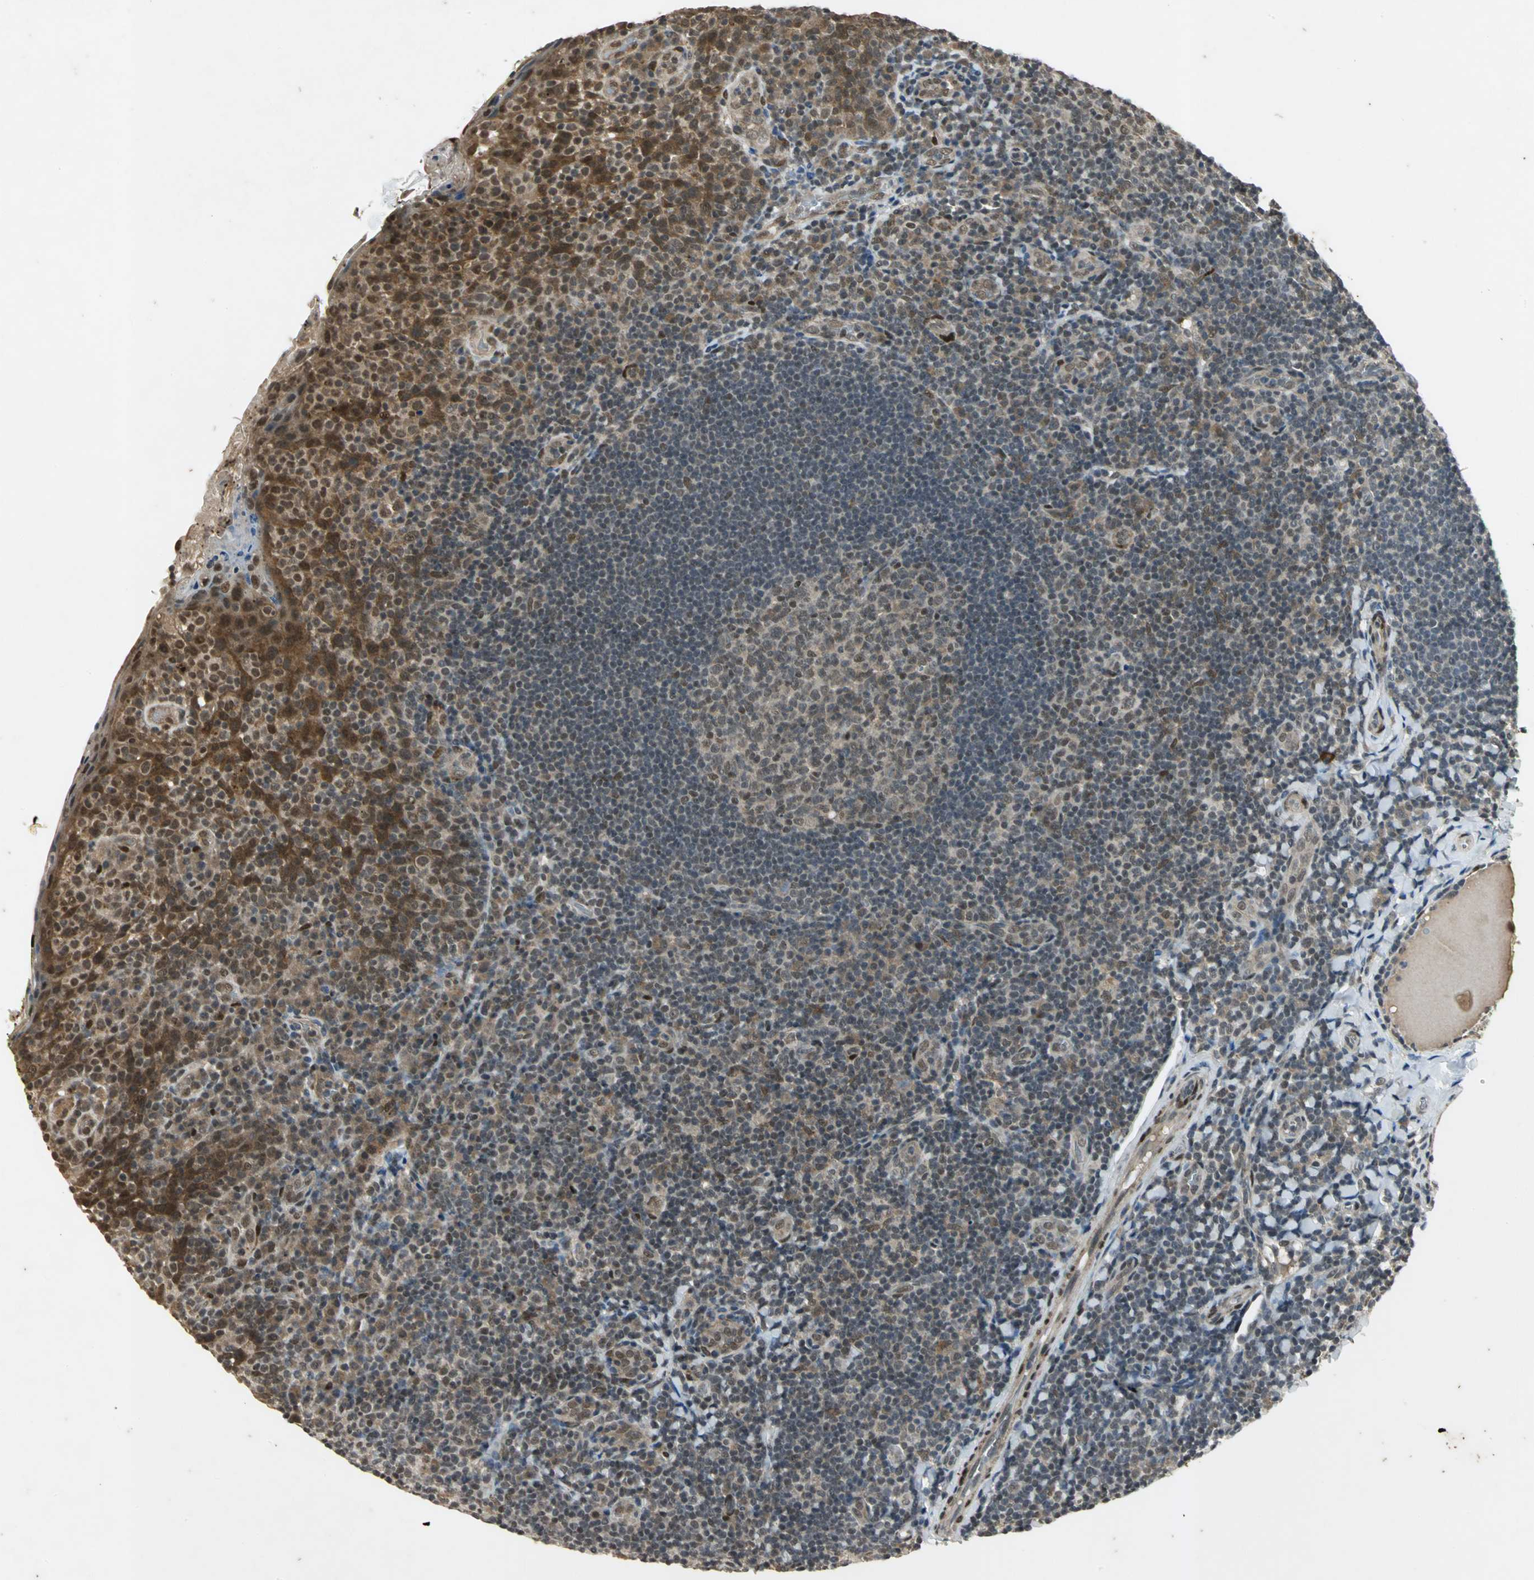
{"staining": {"intensity": "weak", "quantity": "25%-75%", "location": "cytoplasmic/membranous,nuclear"}, "tissue": "tonsil", "cell_type": "Germinal center cells", "image_type": "normal", "snomed": [{"axis": "morphology", "description": "Normal tissue, NOS"}, {"axis": "topography", "description": "Tonsil"}], "caption": "Approximately 25%-75% of germinal center cells in normal human tonsil display weak cytoplasmic/membranous,nuclear protein positivity as visualized by brown immunohistochemical staining.", "gene": "NOTCH3", "patient": {"sex": "male", "age": 17}}